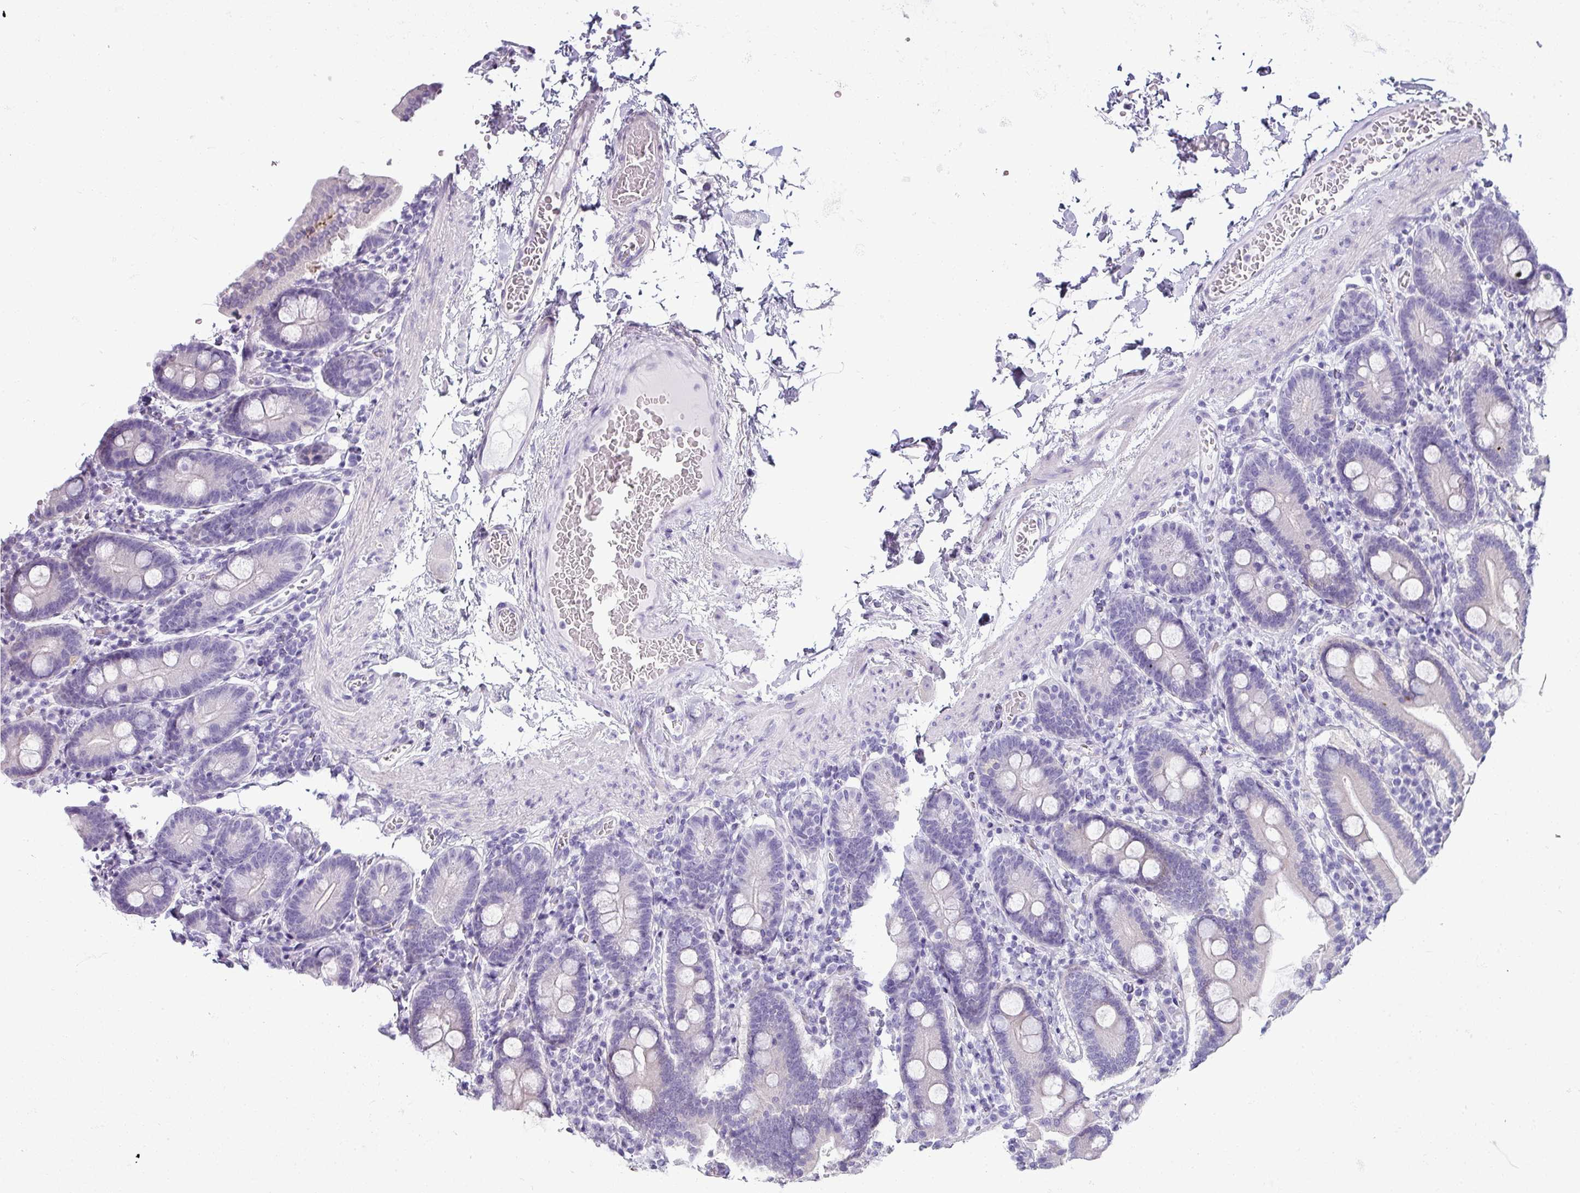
{"staining": {"intensity": "negative", "quantity": "none", "location": "none"}, "tissue": "duodenum", "cell_type": "Glandular cells", "image_type": "normal", "snomed": [{"axis": "morphology", "description": "Normal tissue, NOS"}, {"axis": "topography", "description": "Duodenum"}], "caption": "IHC micrograph of normal human duodenum stained for a protein (brown), which displays no expression in glandular cells.", "gene": "VCX2", "patient": {"sex": "male", "age": 55}}